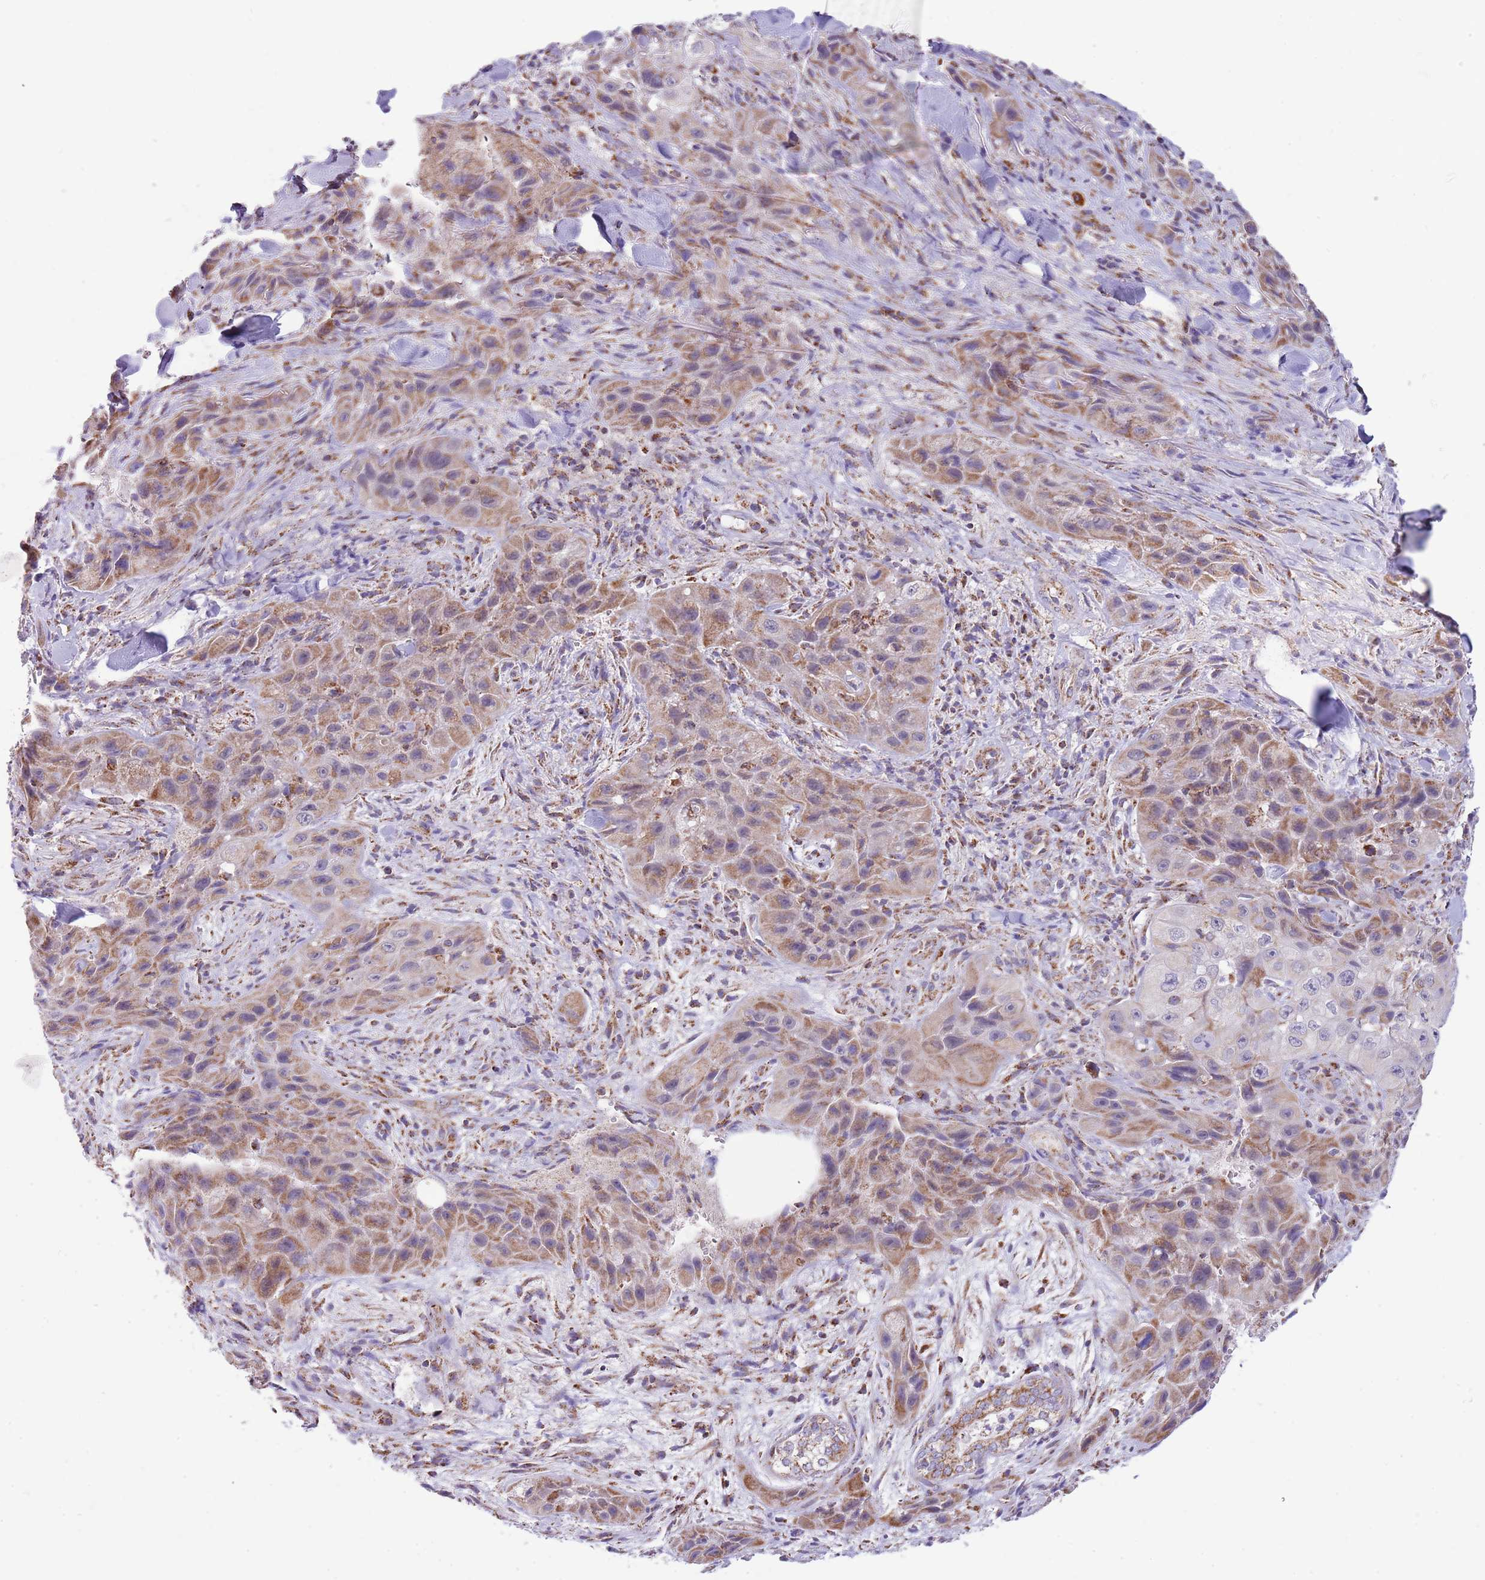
{"staining": {"intensity": "moderate", "quantity": ">75%", "location": "cytoplasmic/membranous"}, "tissue": "skin cancer", "cell_type": "Tumor cells", "image_type": "cancer", "snomed": [{"axis": "morphology", "description": "Squamous cell carcinoma, NOS"}, {"axis": "topography", "description": "Skin"}, {"axis": "topography", "description": "Subcutis"}], "caption": "Immunohistochemical staining of human skin cancer (squamous cell carcinoma) displays medium levels of moderate cytoplasmic/membranous expression in about >75% of tumor cells. (Stains: DAB (3,3'-diaminobenzidine) in brown, nuclei in blue, Microscopy: brightfield microscopy at high magnification).", "gene": "LHX6", "patient": {"sex": "male", "age": 73}}